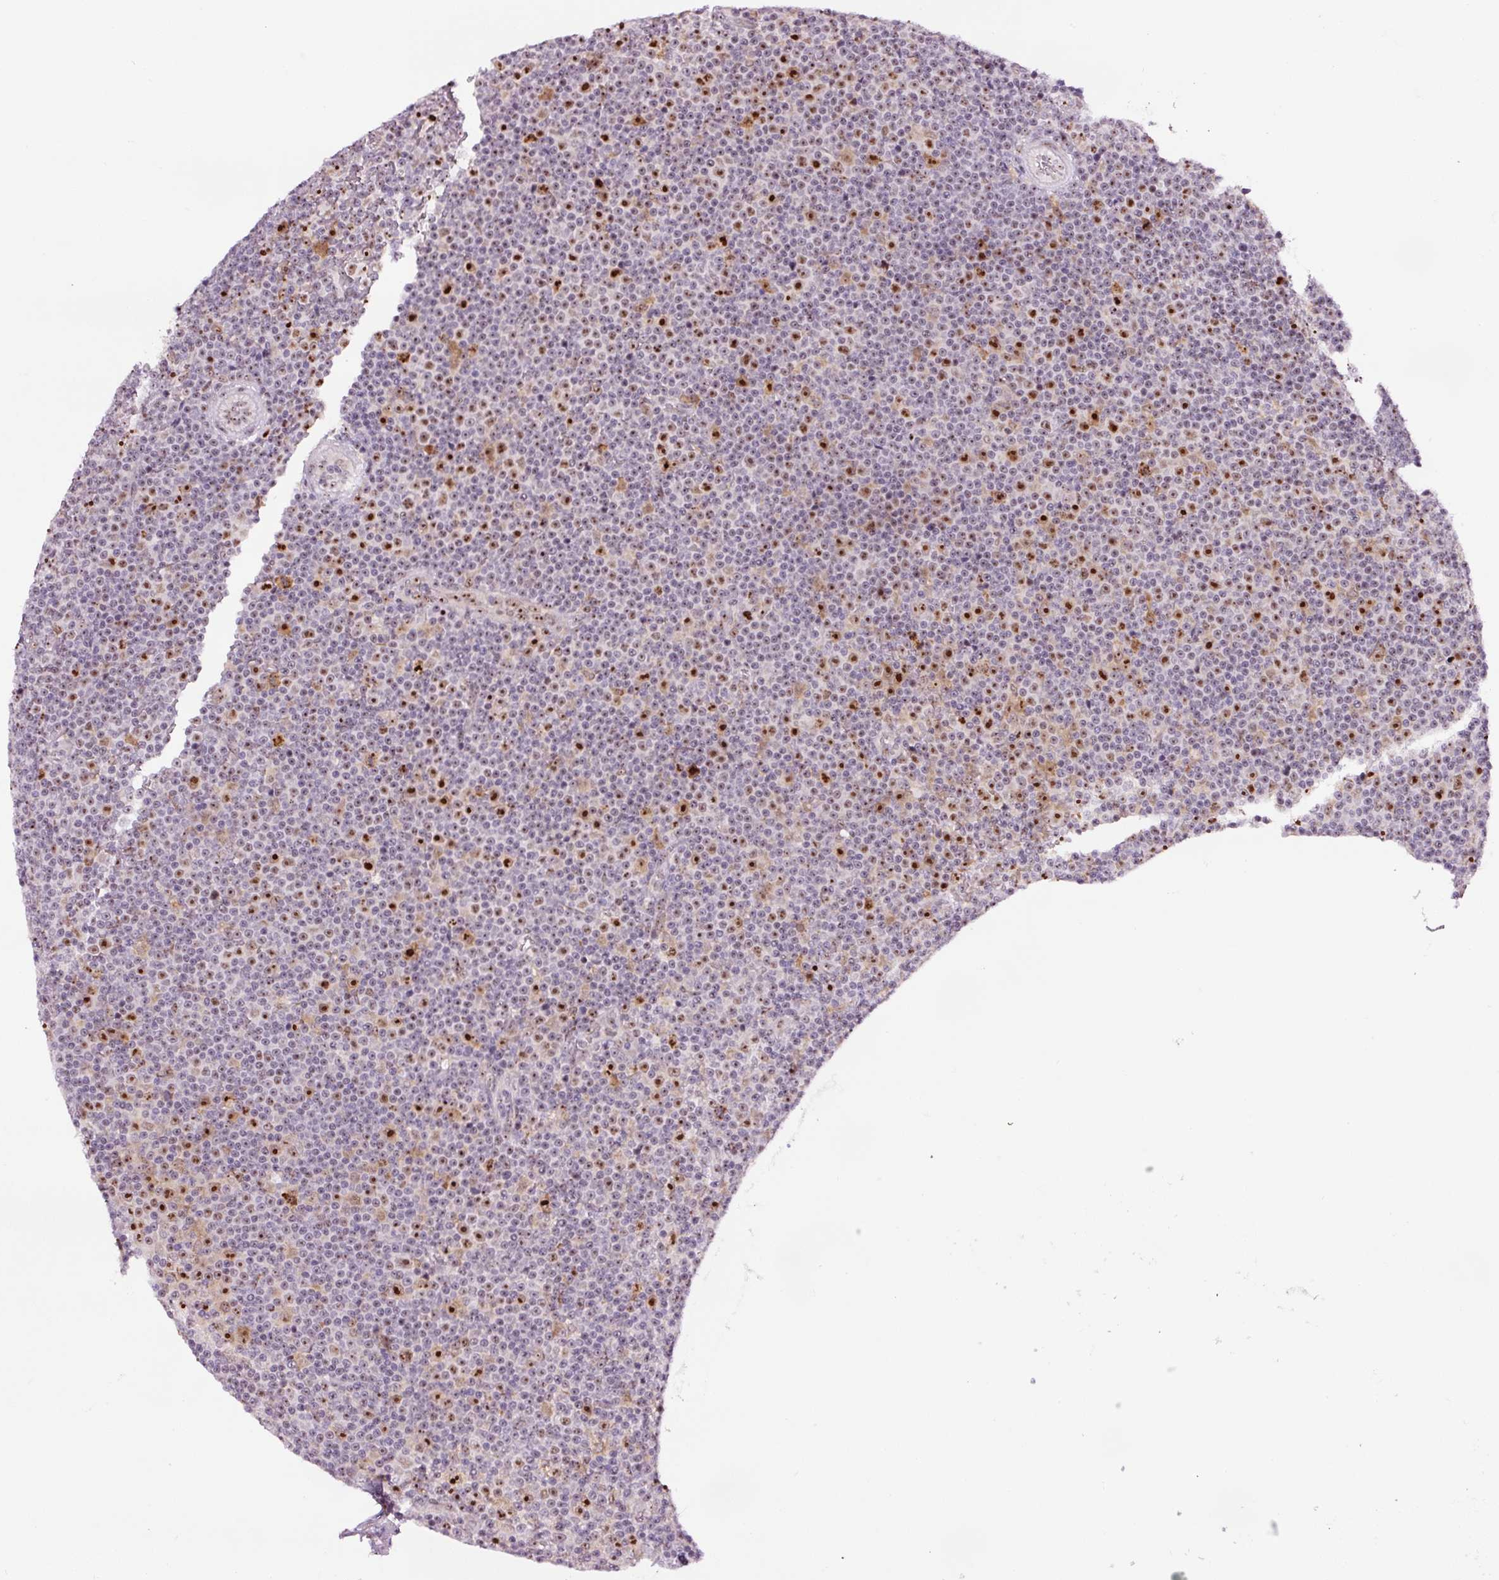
{"staining": {"intensity": "moderate", "quantity": "25%-75%", "location": "nuclear"}, "tissue": "lymphoma", "cell_type": "Tumor cells", "image_type": "cancer", "snomed": [{"axis": "morphology", "description": "Malignant lymphoma, non-Hodgkin's type, Low grade"}, {"axis": "topography", "description": "Lymph node"}], "caption": "A brown stain highlights moderate nuclear expression of a protein in malignant lymphoma, non-Hodgkin's type (low-grade) tumor cells.", "gene": "GNL3", "patient": {"sex": "female", "age": 67}}